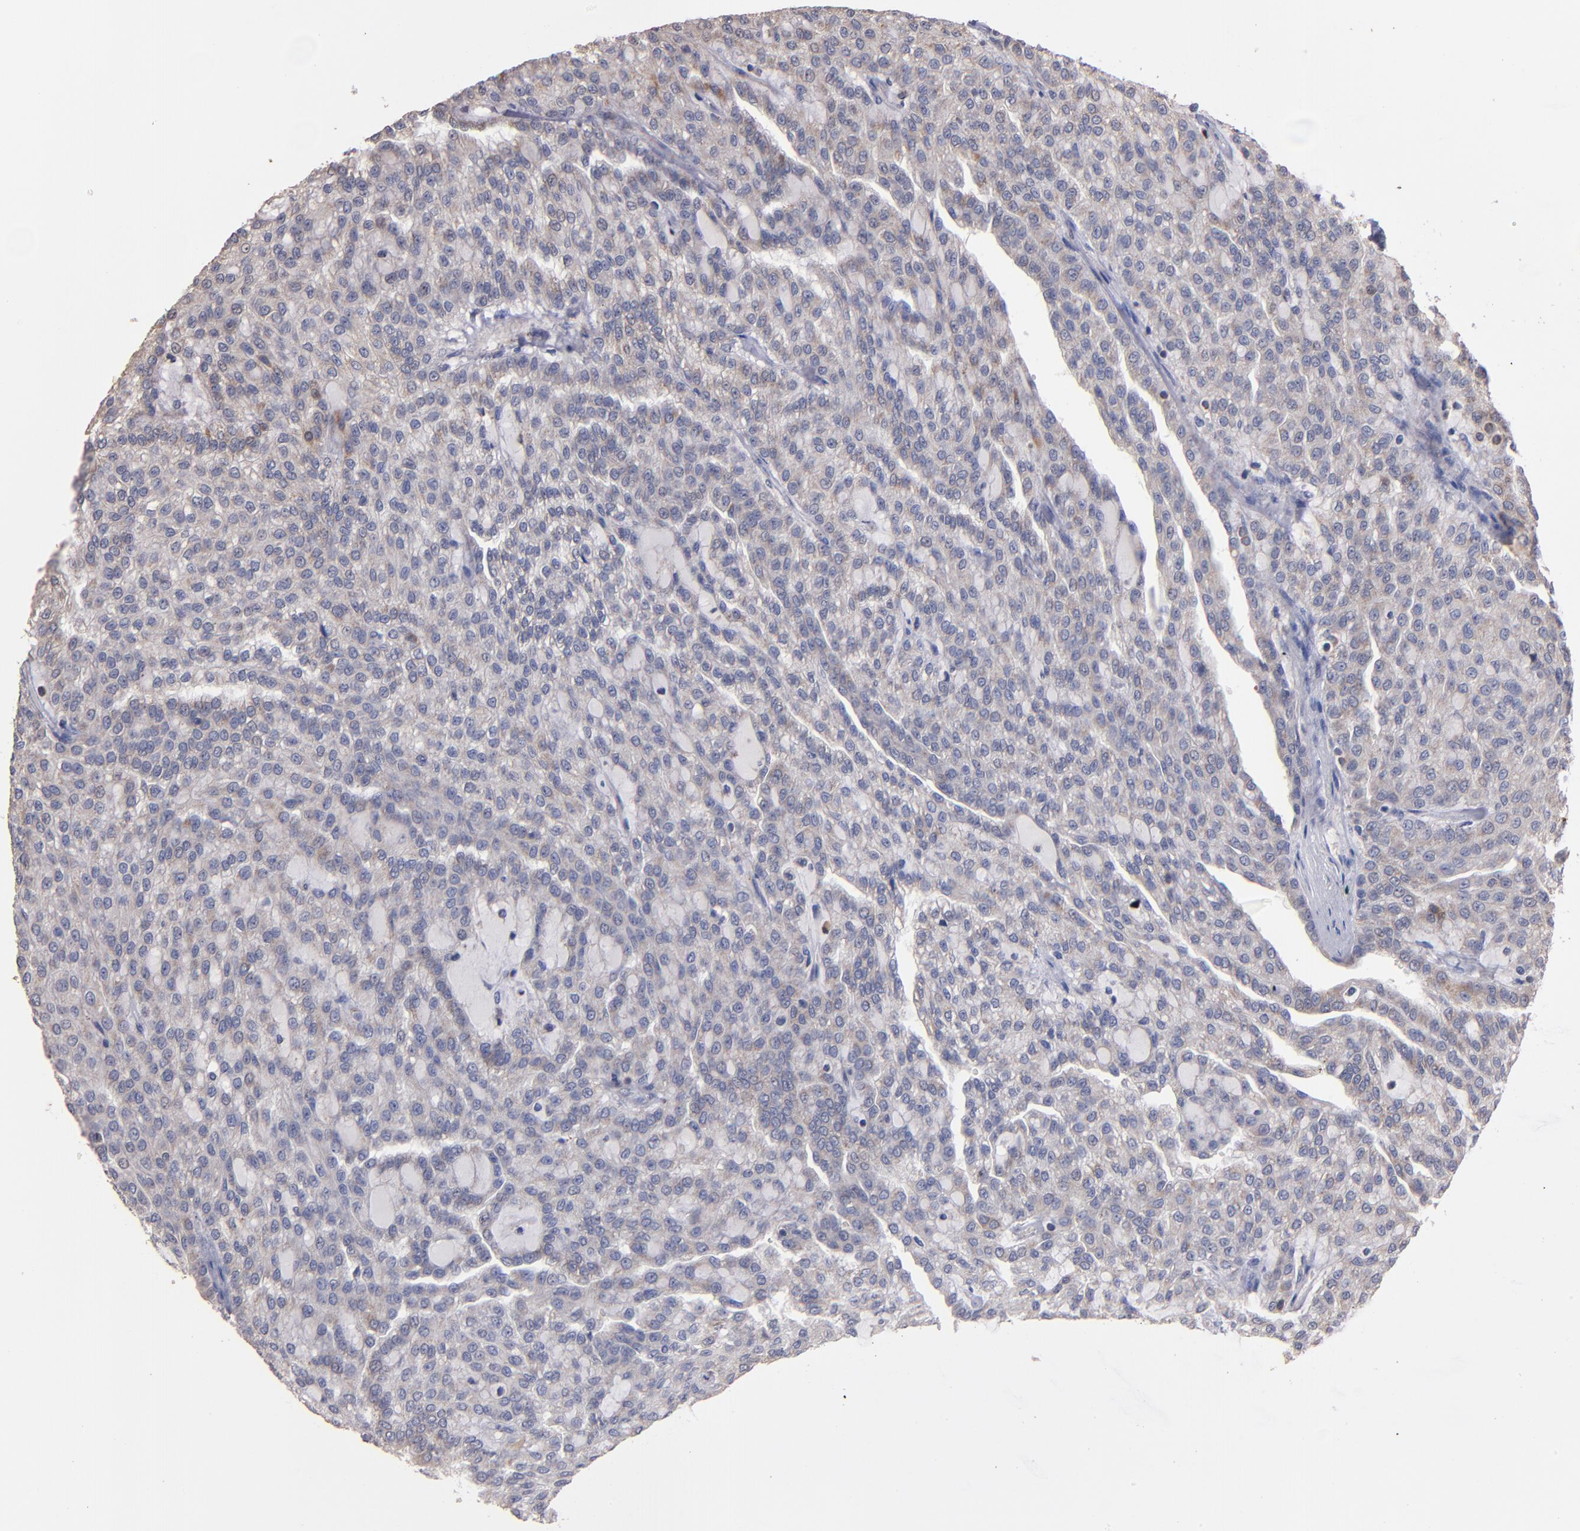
{"staining": {"intensity": "weak", "quantity": "25%-75%", "location": "cytoplasmic/membranous"}, "tissue": "renal cancer", "cell_type": "Tumor cells", "image_type": "cancer", "snomed": [{"axis": "morphology", "description": "Adenocarcinoma, NOS"}, {"axis": "topography", "description": "Kidney"}], "caption": "Immunohistochemical staining of renal cancer (adenocarcinoma) demonstrates weak cytoplasmic/membranous protein staining in about 25%-75% of tumor cells. (DAB (3,3'-diaminobenzidine) IHC with brightfield microscopy, high magnification).", "gene": "DIABLO", "patient": {"sex": "male", "age": 63}}